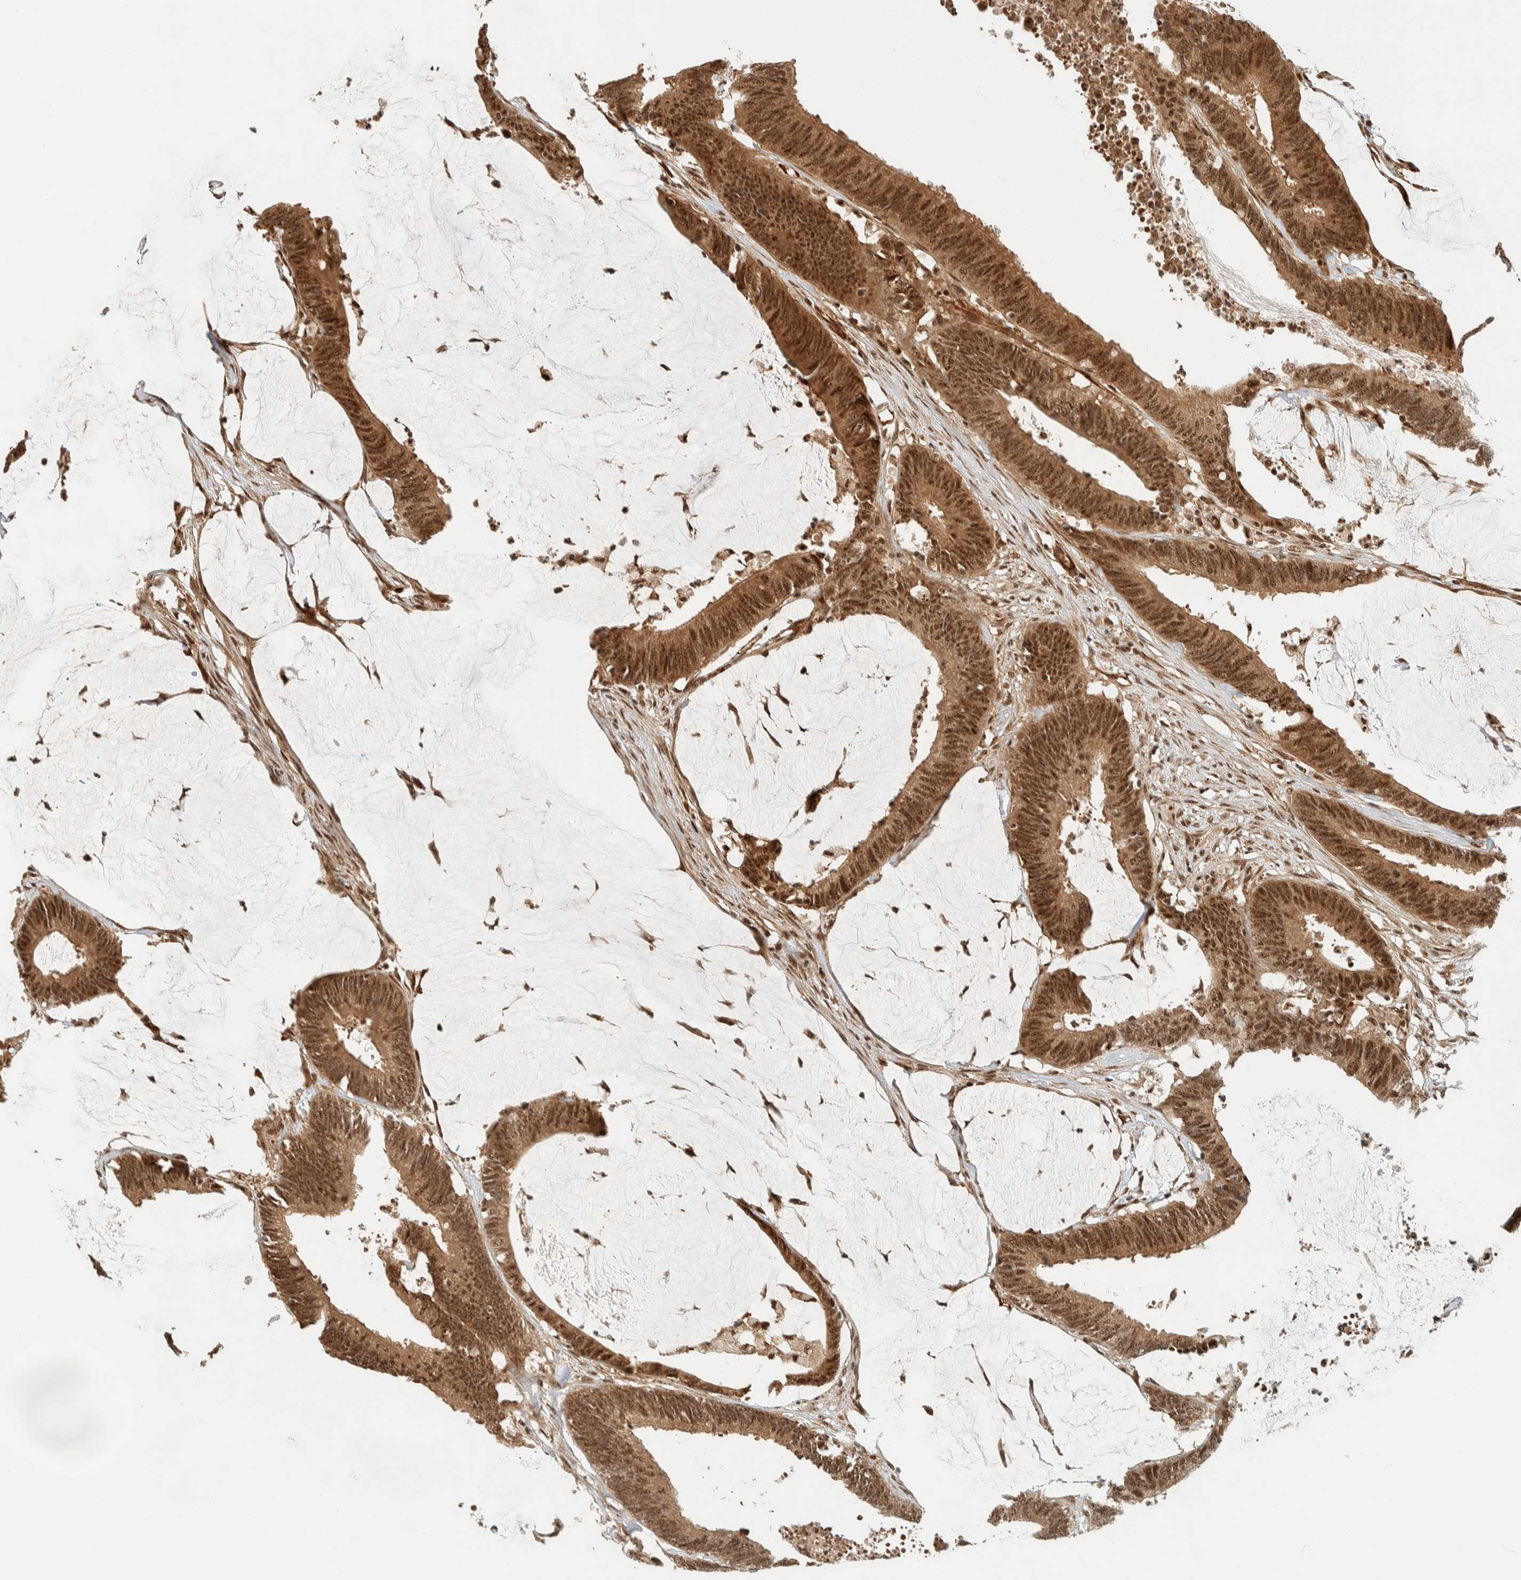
{"staining": {"intensity": "moderate", "quantity": ">75%", "location": "nuclear"}, "tissue": "colorectal cancer", "cell_type": "Tumor cells", "image_type": "cancer", "snomed": [{"axis": "morphology", "description": "Adenocarcinoma, NOS"}, {"axis": "topography", "description": "Rectum"}], "caption": "Adenocarcinoma (colorectal) stained with immunohistochemistry (IHC) exhibits moderate nuclear staining in about >75% of tumor cells.", "gene": "SIK1", "patient": {"sex": "female", "age": 66}}